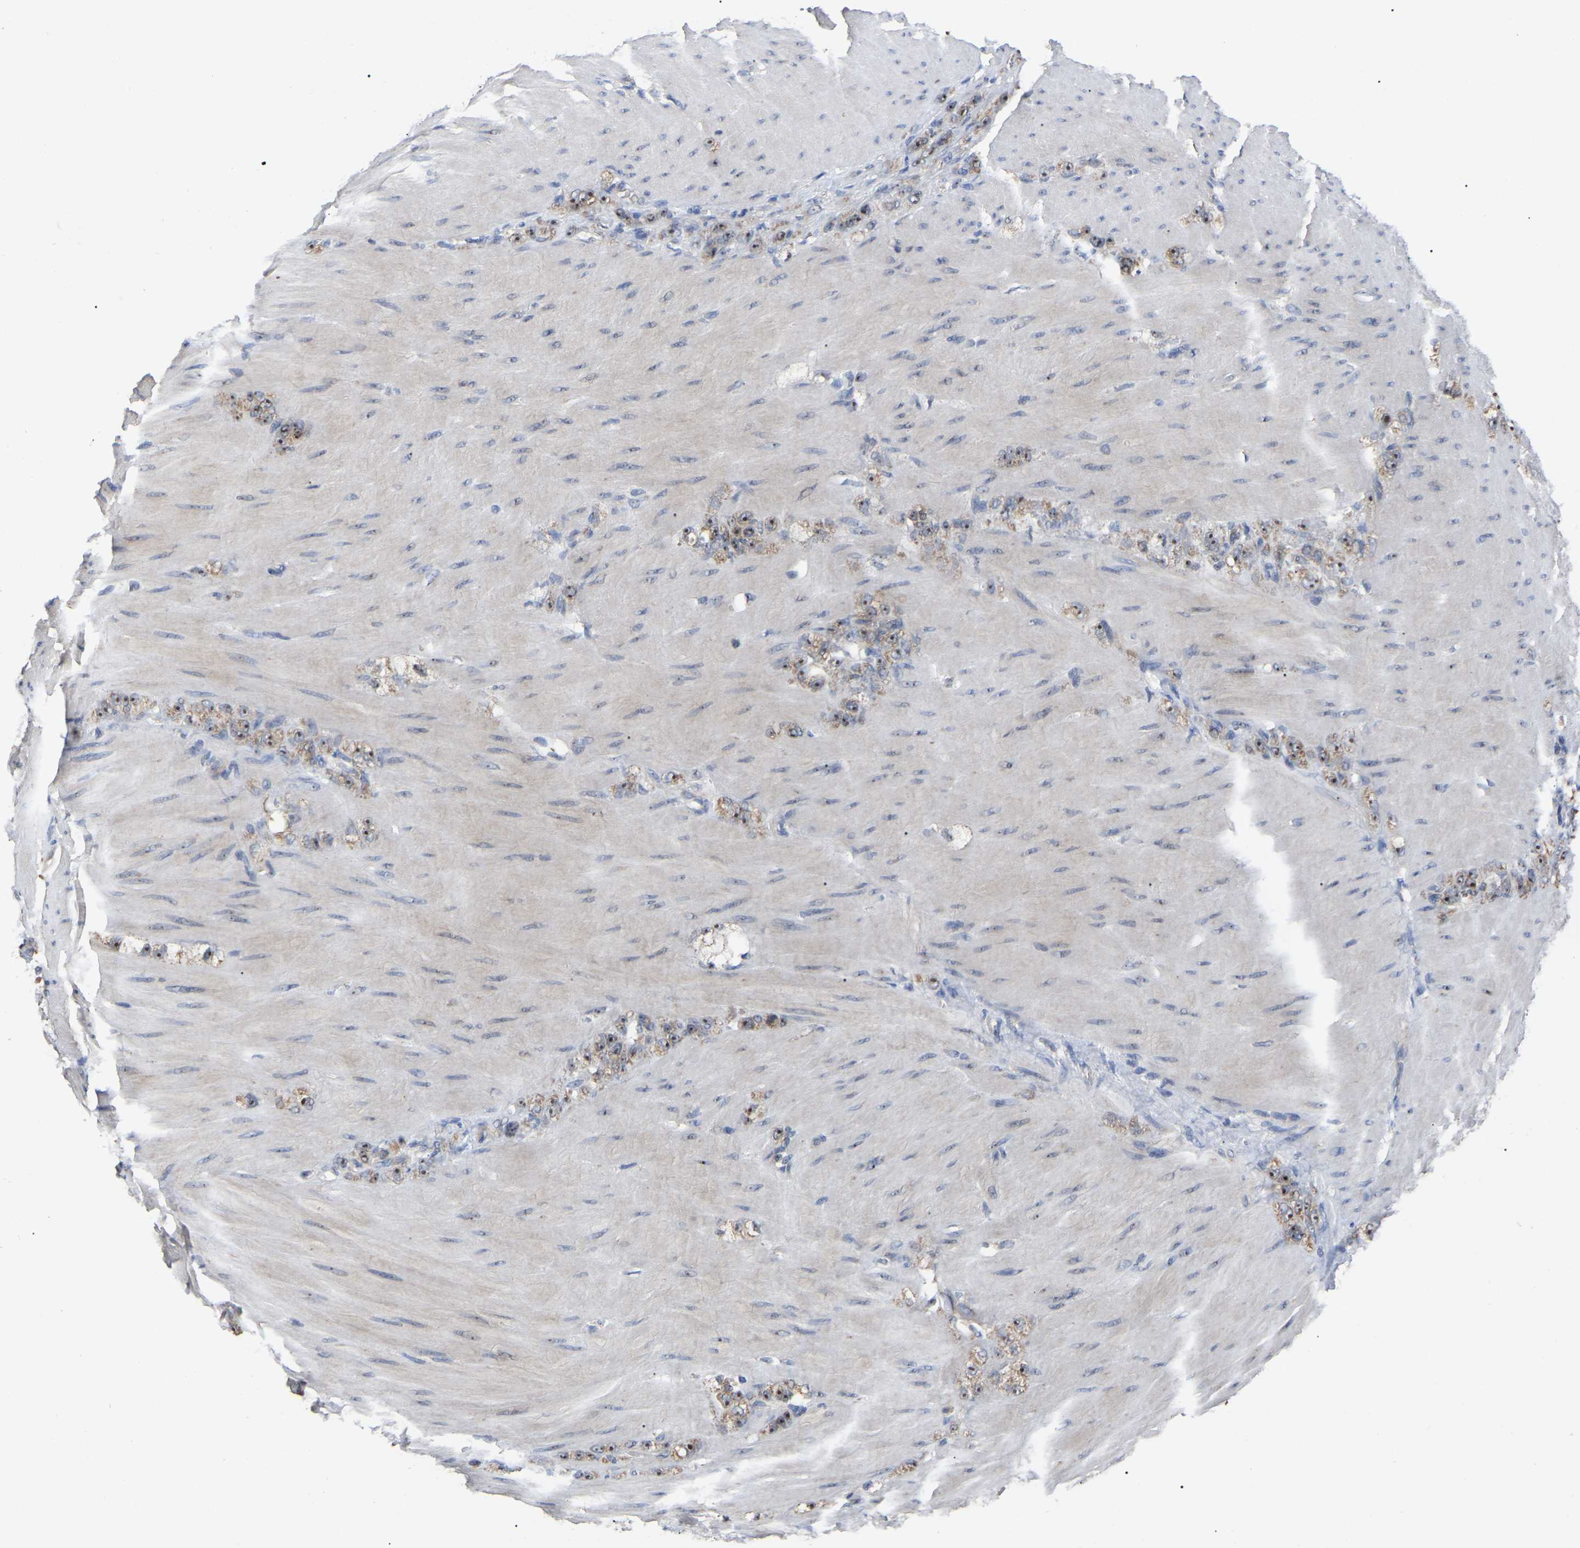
{"staining": {"intensity": "moderate", "quantity": ">75%", "location": "cytoplasmic/membranous,nuclear"}, "tissue": "stomach cancer", "cell_type": "Tumor cells", "image_type": "cancer", "snomed": [{"axis": "morphology", "description": "Normal tissue, NOS"}, {"axis": "morphology", "description": "Adenocarcinoma, NOS"}, {"axis": "topography", "description": "Stomach"}], "caption": "Stomach cancer (adenocarcinoma) stained with immunohistochemistry (IHC) exhibits moderate cytoplasmic/membranous and nuclear expression in about >75% of tumor cells.", "gene": "NOP53", "patient": {"sex": "male", "age": 82}}